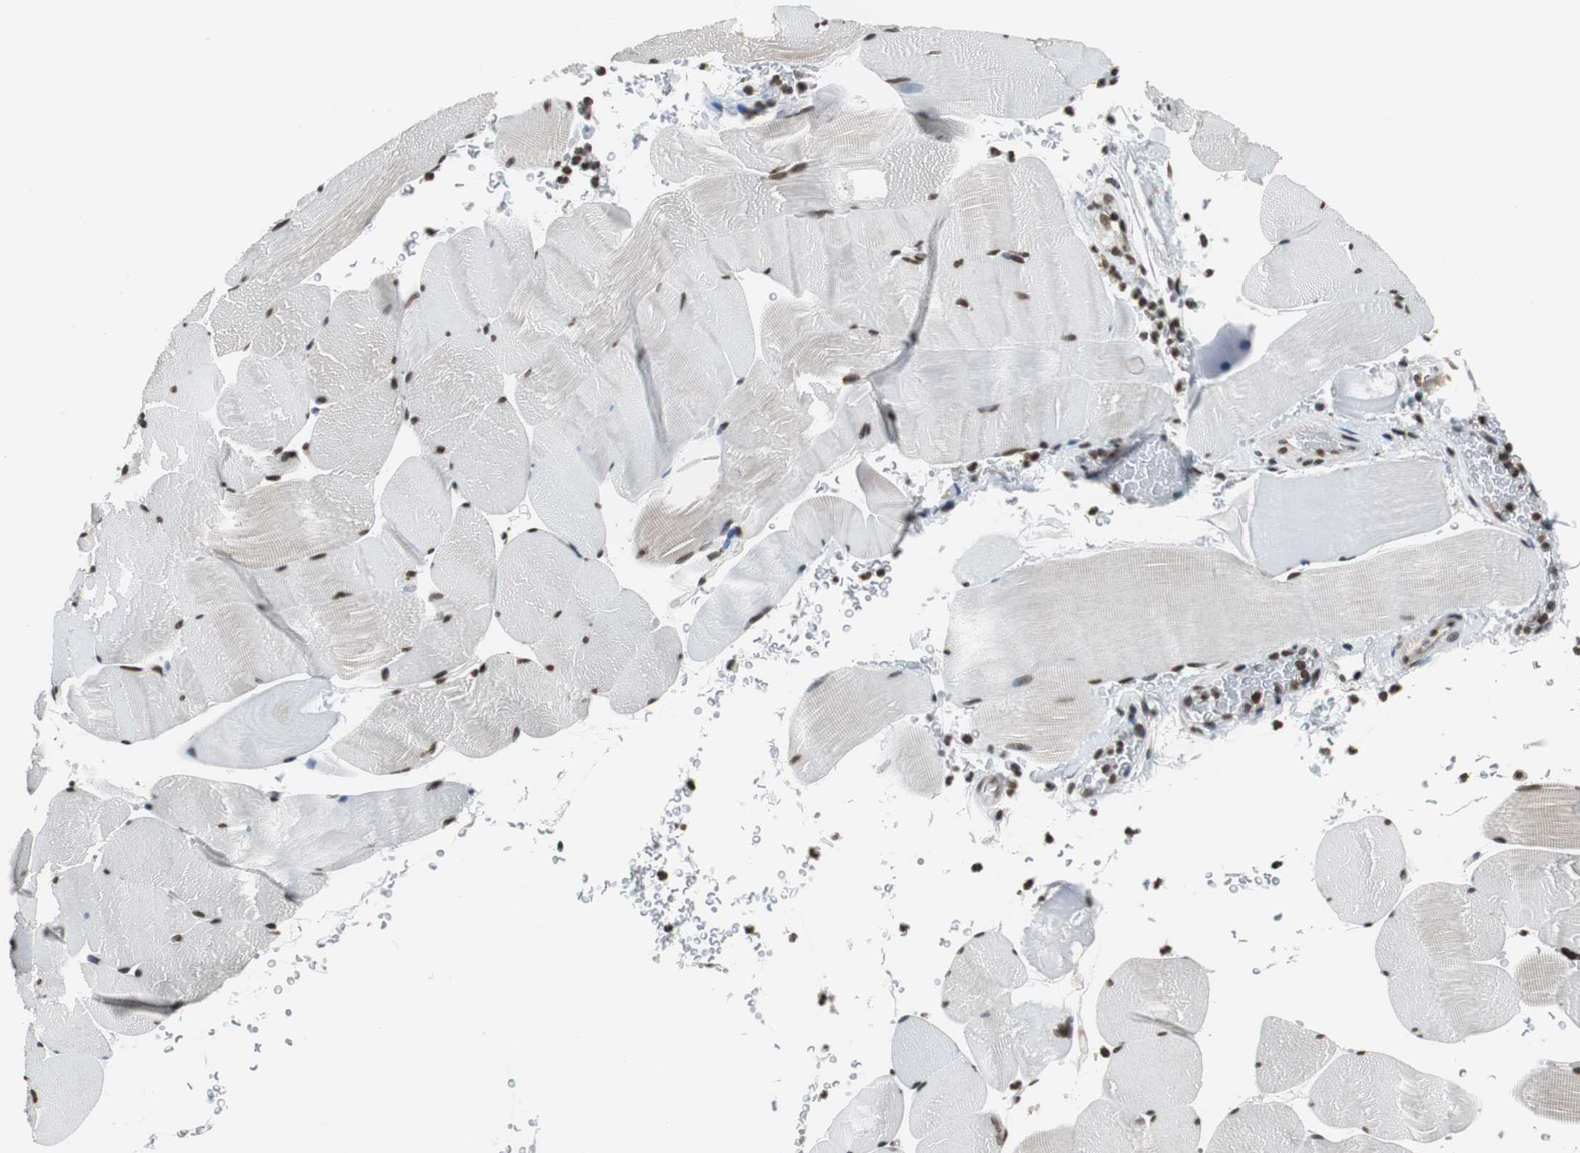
{"staining": {"intensity": "strong", "quantity": ">75%", "location": "nuclear"}, "tissue": "skeletal muscle", "cell_type": "Myocytes", "image_type": "normal", "snomed": [{"axis": "morphology", "description": "Normal tissue, NOS"}, {"axis": "topography", "description": "Skeletal muscle"}], "caption": "The micrograph demonstrates staining of unremarkable skeletal muscle, revealing strong nuclear protein positivity (brown color) within myocytes.", "gene": "REST", "patient": {"sex": "male", "age": 62}}